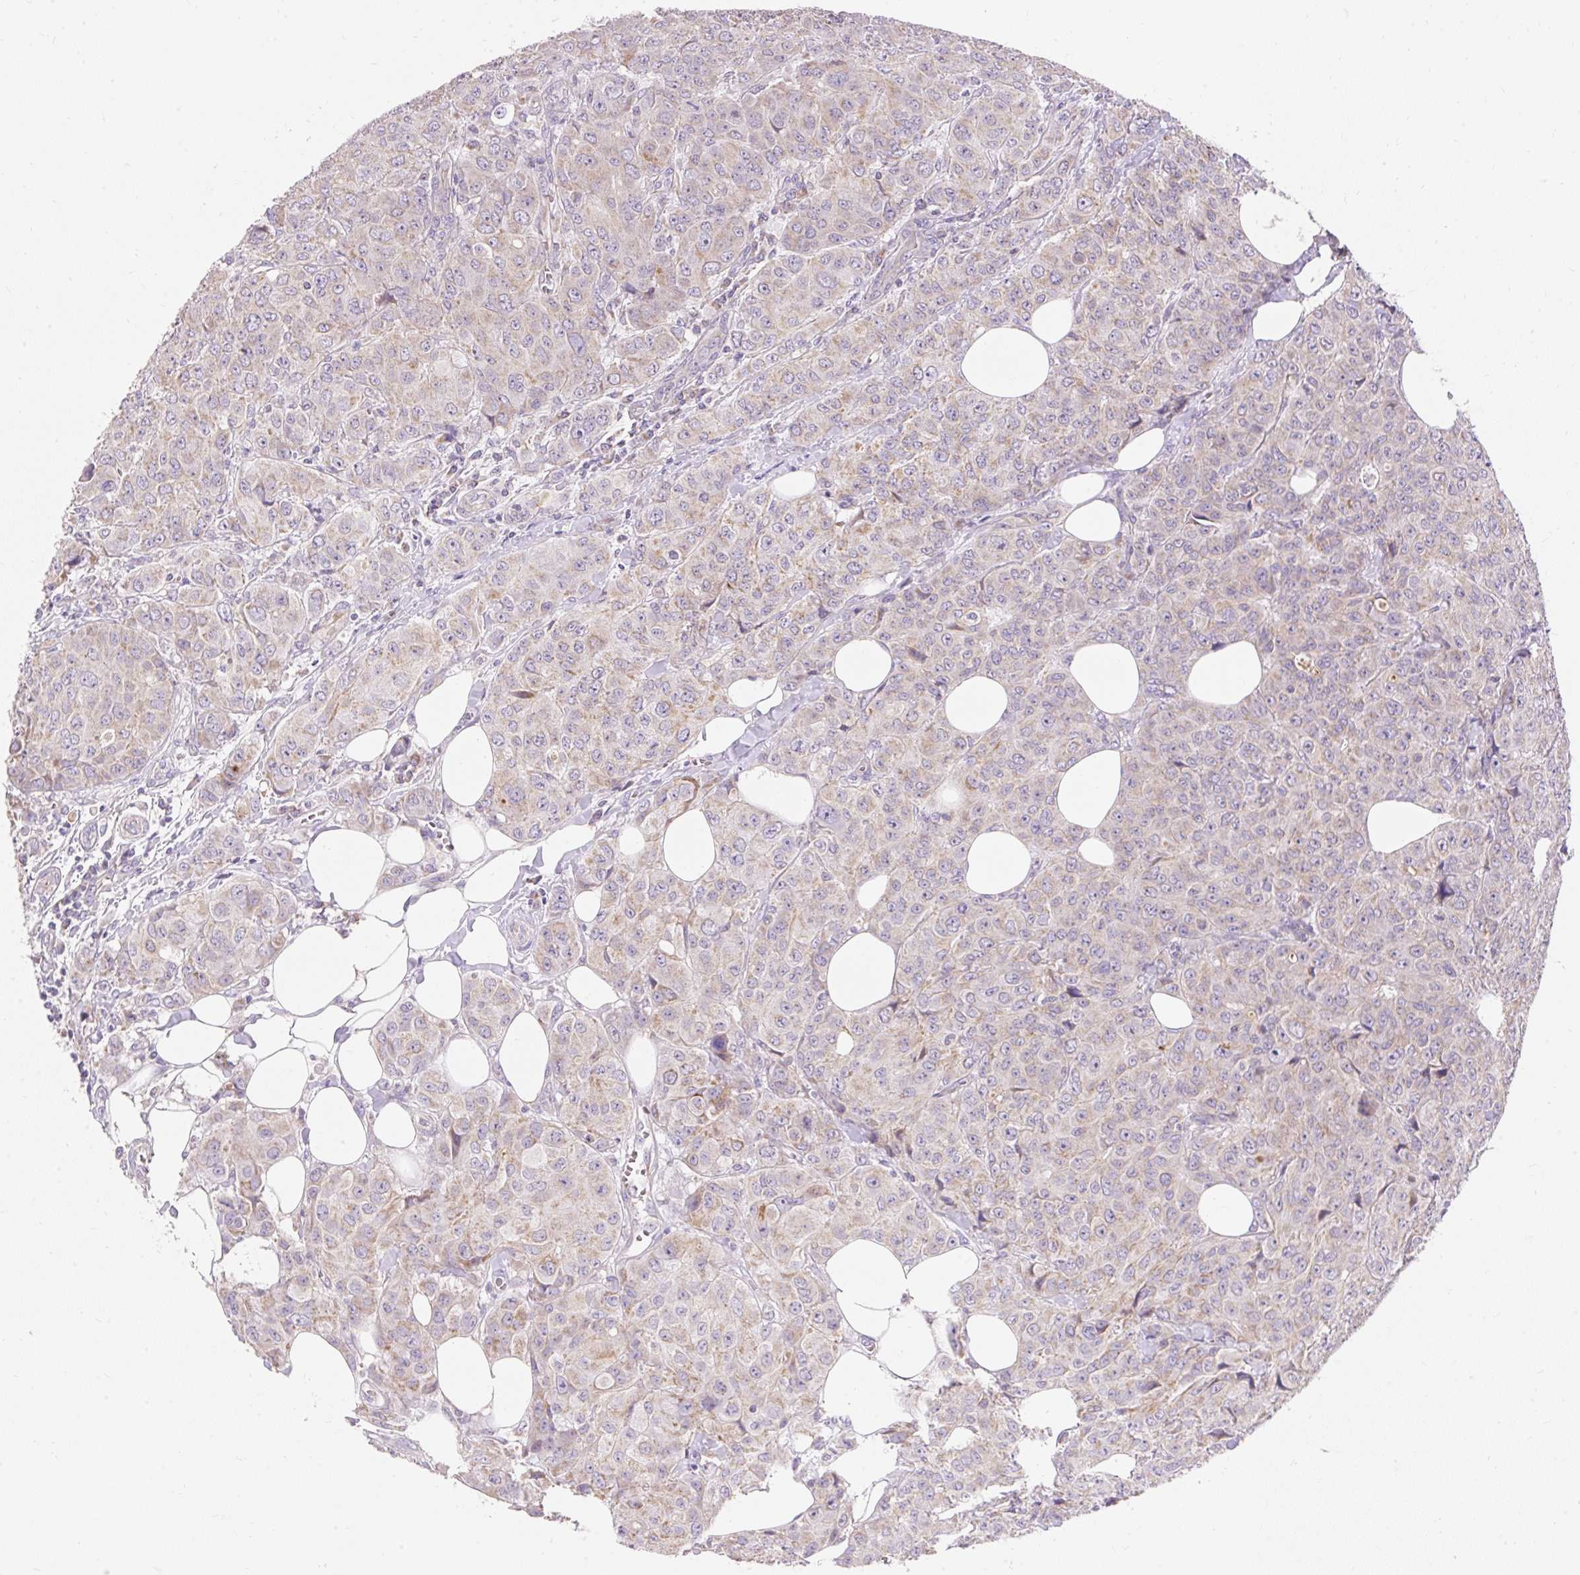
{"staining": {"intensity": "weak", "quantity": "25%-75%", "location": "cytoplasmic/membranous"}, "tissue": "breast cancer", "cell_type": "Tumor cells", "image_type": "cancer", "snomed": [{"axis": "morphology", "description": "Duct carcinoma"}, {"axis": "topography", "description": "Breast"}], "caption": "Immunohistochemistry (IHC) image of invasive ductal carcinoma (breast) stained for a protein (brown), which shows low levels of weak cytoplasmic/membranous expression in about 25%-75% of tumor cells.", "gene": "PMAIP1", "patient": {"sex": "female", "age": 43}}